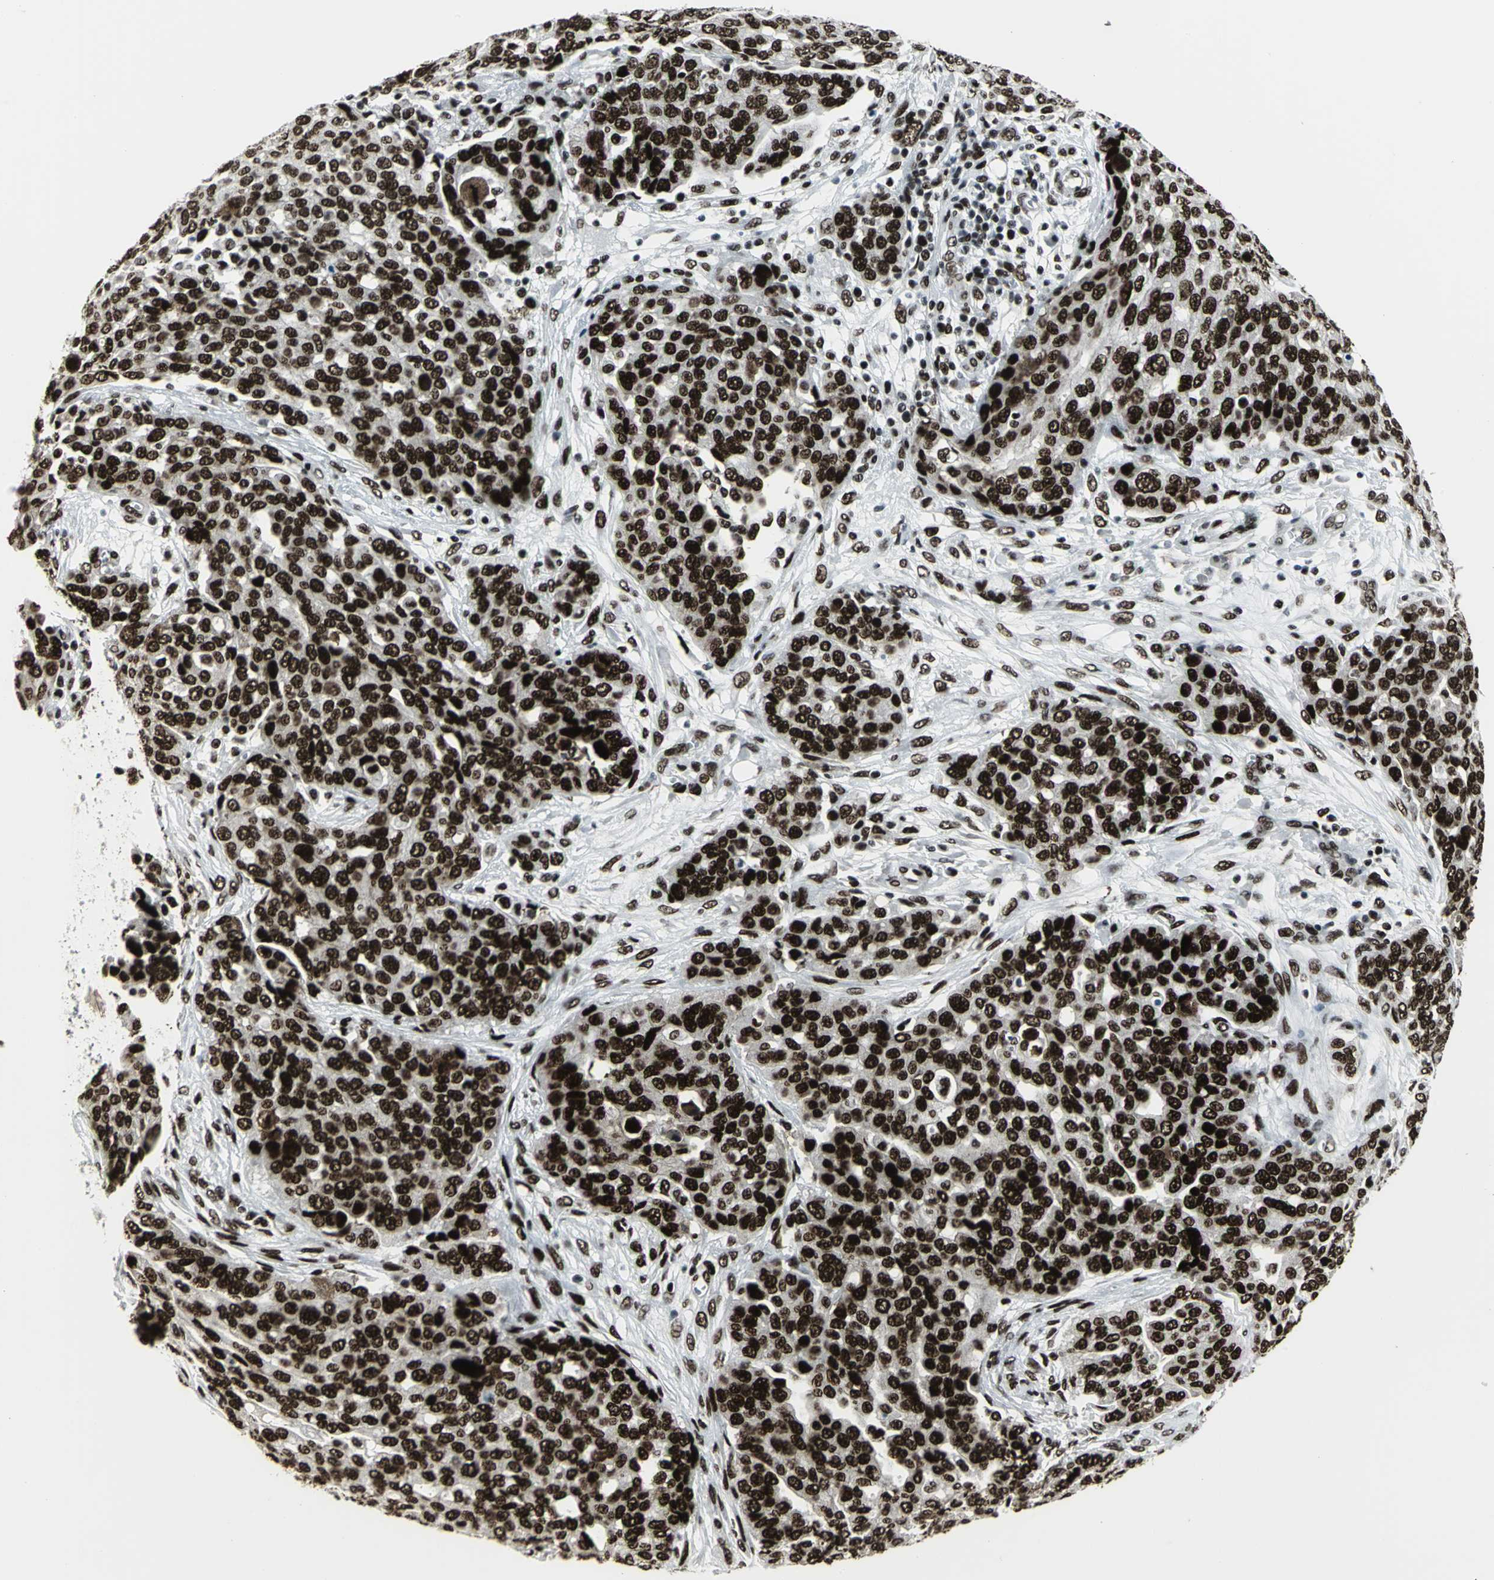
{"staining": {"intensity": "strong", "quantity": ">75%", "location": "nuclear"}, "tissue": "ovarian cancer", "cell_type": "Tumor cells", "image_type": "cancer", "snomed": [{"axis": "morphology", "description": "Cystadenocarcinoma, serous, NOS"}, {"axis": "topography", "description": "Soft tissue"}, {"axis": "topography", "description": "Ovary"}], "caption": "Ovarian serous cystadenocarcinoma stained with DAB (3,3'-diaminobenzidine) immunohistochemistry shows high levels of strong nuclear positivity in approximately >75% of tumor cells.", "gene": "SMARCA4", "patient": {"sex": "female", "age": 57}}